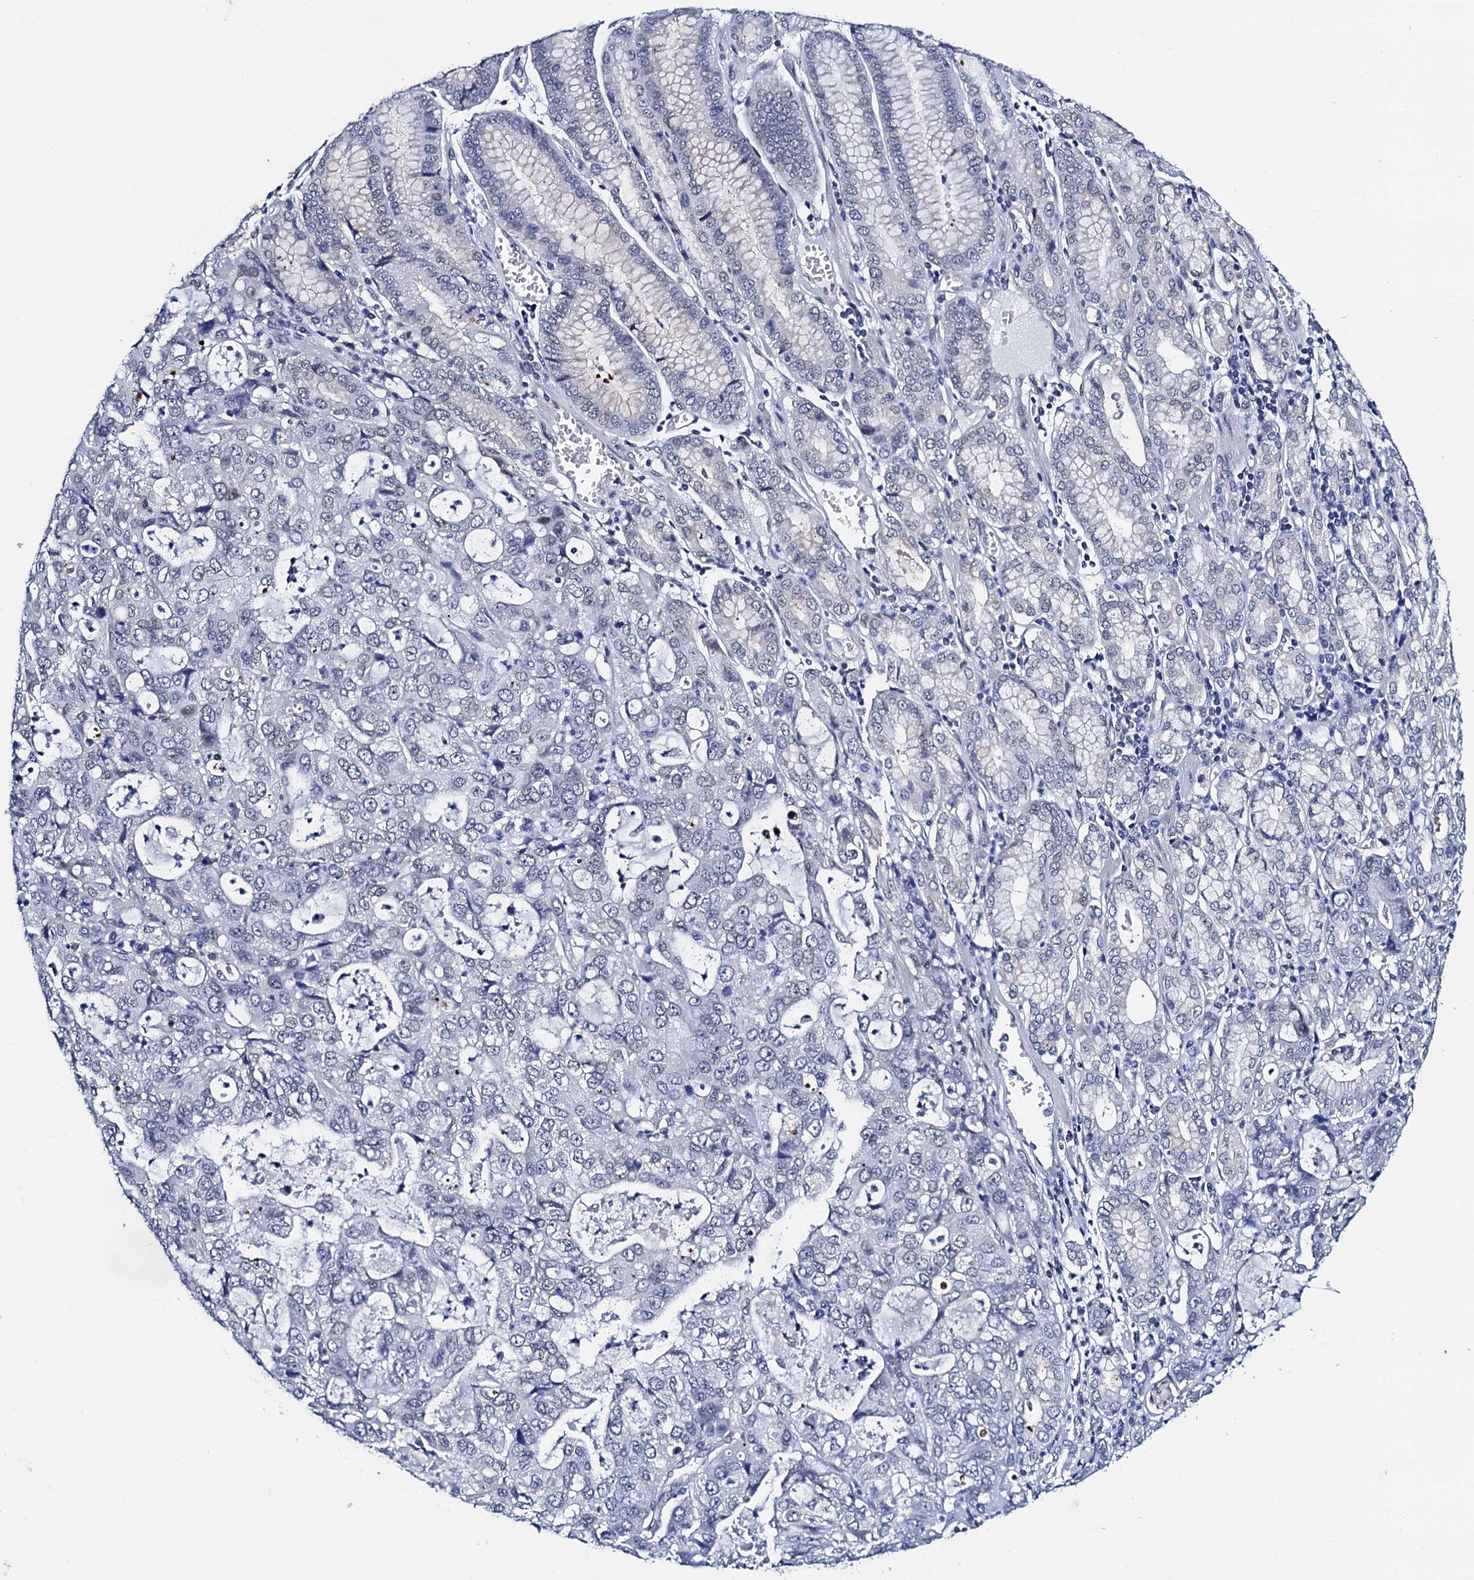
{"staining": {"intensity": "negative", "quantity": "none", "location": "none"}, "tissue": "stomach cancer", "cell_type": "Tumor cells", "image_type": "cancer", "snomed": [{"axis": "morphology", "description": "Adenocarcinoma, NOS"}, {"axis": "topography", "description": "Stomach, upper"}], "caption": "Immunohistochemistry of human stomach cancer (adenocarcinoma) shows no expression in tumor cells. Brightfield microscopy of immunohistochemistry (IHC) stained with DAB (3,3'-diaminobenzidine) (brown) and hematoxylin (blue), captured at high magnification.", "gene": "C16orf87", "patient": {"sex": "female", "age": 52}}